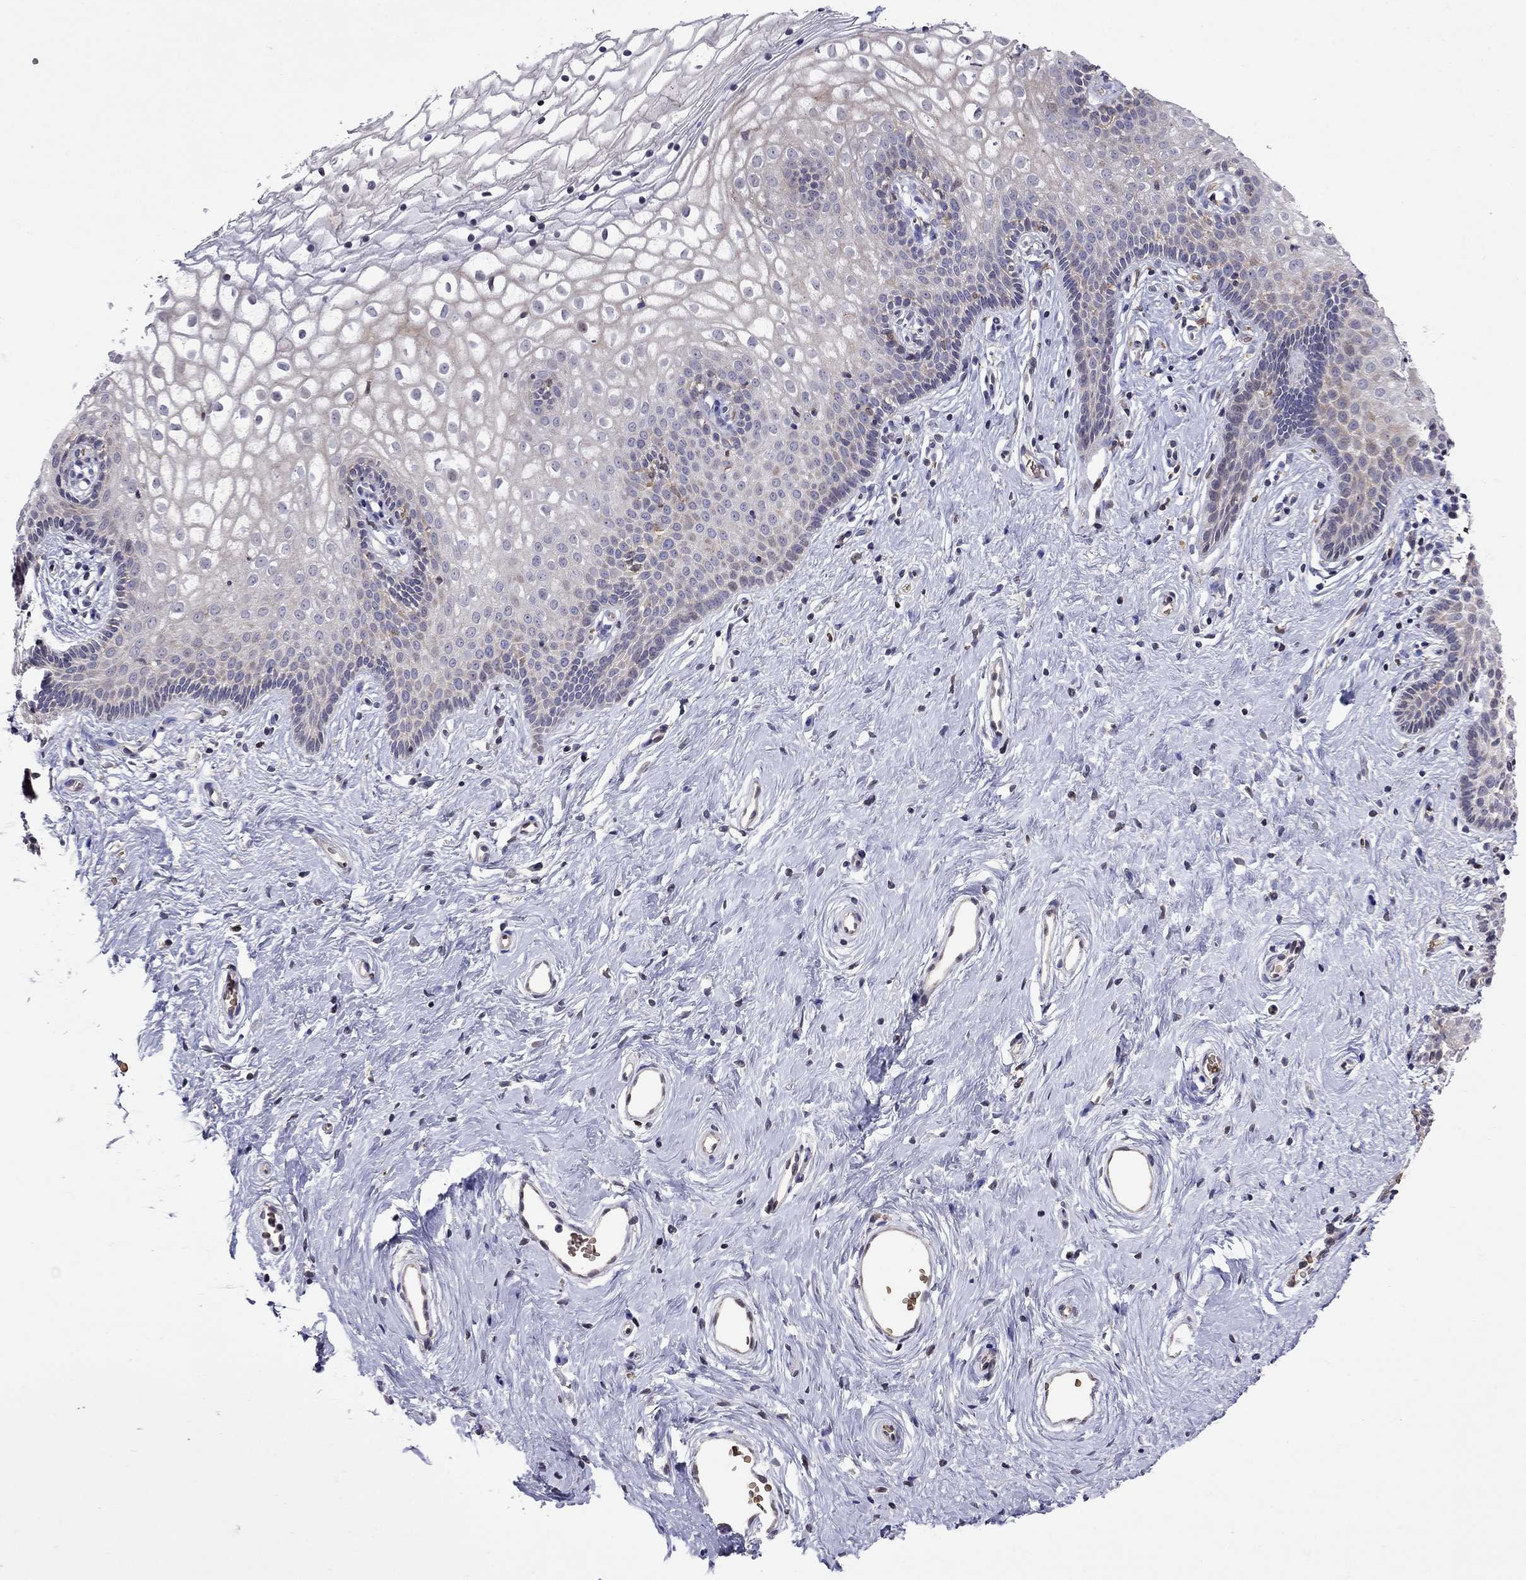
{"staining": {"intensity": "moderate", "quantity": "<25%", "location": "cytoplasmic/membranous"}, "tissue": "vagina", "cell_type": "Squamous epithelial cells", "image_type": "normal", "snomed": [{"axis": "morphology", "description": "Normal tissue, NOS"}, {"axis": "topography", "description": "Vagina"}], "caption": "Immunohistochemistry staining of normal vagina, which displays low levels of moderate cytoplasmic/membranous staining in approximately <25% of squamous epithelial cells indicating moderate cytoplasmic/membranous protein positivity. The staining was performed using DAB (brown) for protein detection and nuclei were counterstained in hematoxylin (blue).", "gene": "ADAM28", "patient": {"sex": "female", "age": 36}}